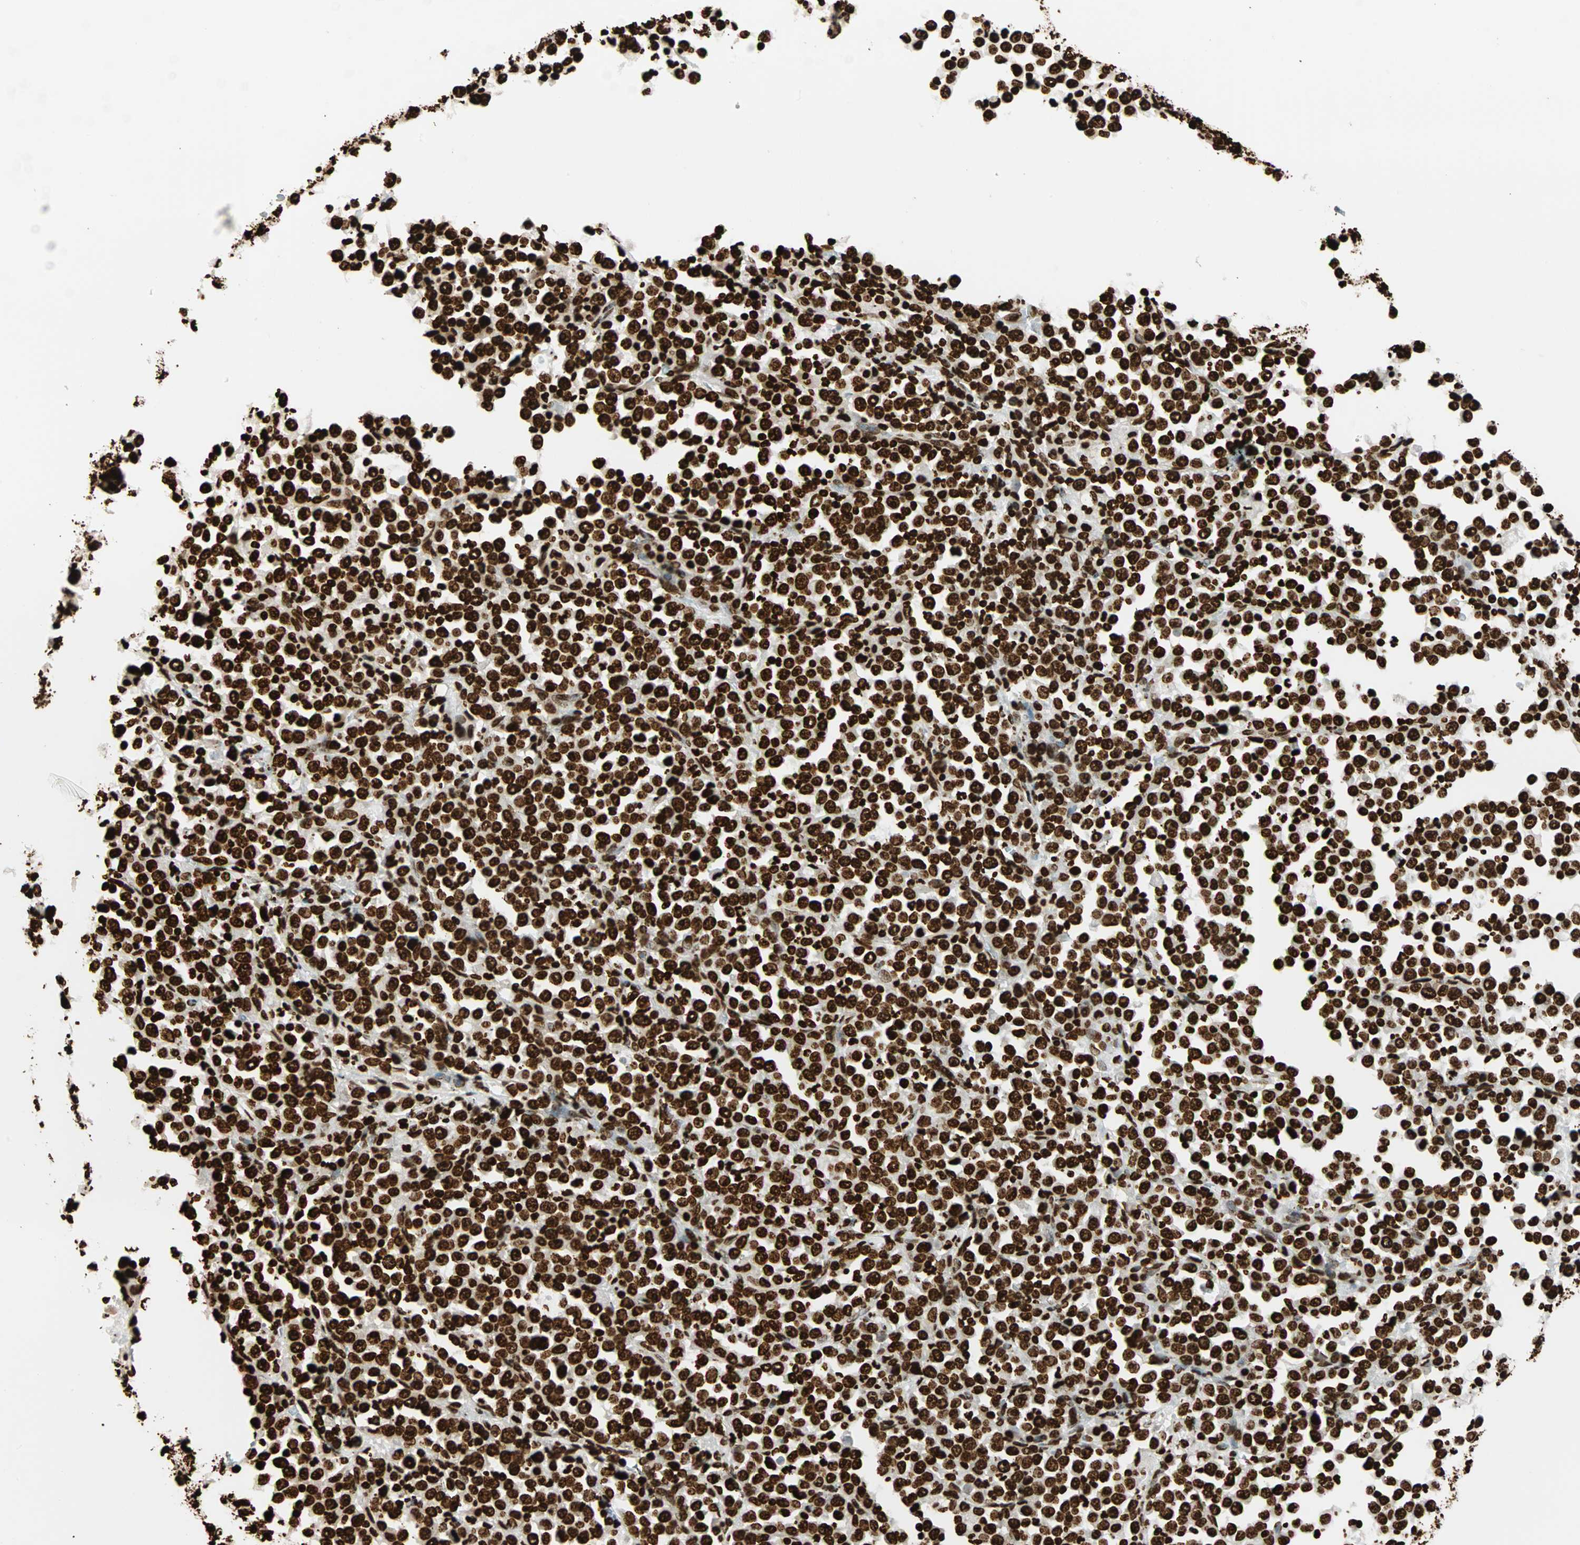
{"staining": {"intensity": "strong", "quantity": ">75%", "location": "nuclear"}, "tissue": "stomach cancer", "cell_type": "Tumor cells", "image_type": "cancer", "snomed": [{"axis": "morphology", "description": "Normal tissue, NOS"}, {"axis": "morphology", "description": "Adenocarcinoma, NOS"}, {"axis": "topography", "description": "Stomach, upper"}, {"axis": "topography", "description": "Stomach"}], "caption": "Strong nuclear protein positivity is appreciated in about >75% of tumor cells in stomach cancer (adenocarcinoma).", "gene": "GLI2", "patient": {"sex": "male", "age": 59}}